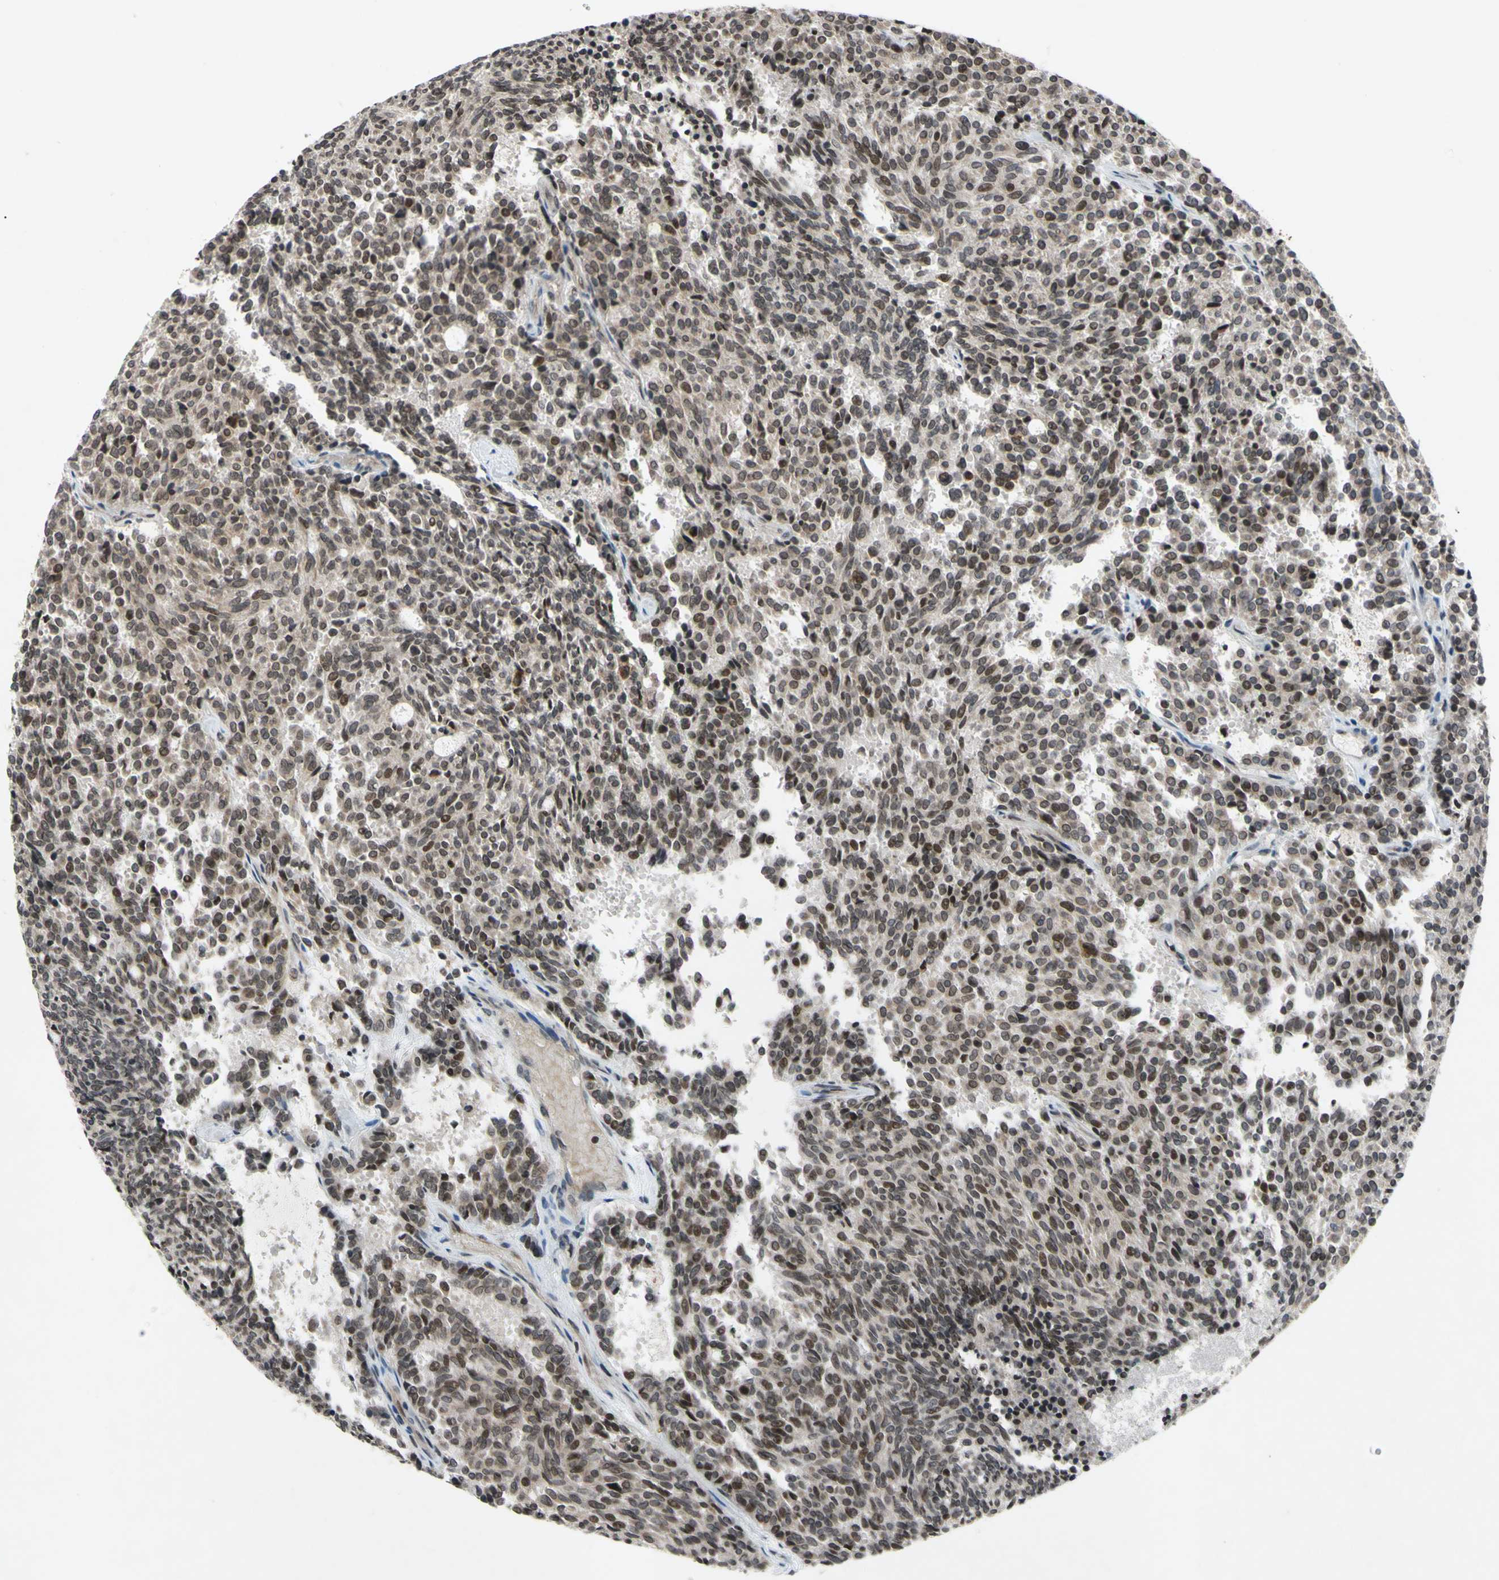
{"staining": {"intensity": "moderate", "quantity": "25%-75%", "location": "nuclear"}, "tissue": "carcinoid", "cell_type": "Tumor cells", "image_type": "cancer", "snomed": [{"axis": "morphology", "description": "Carcinoid, malignant, NOS"}, {"axis": "topography", "description": "Pancreas"}], "caption": "A histopathology image of human malignant carcinoid stained for a protein shows moderate nuclear brown staining in tumor cells.", "gene": "XPO1", "patient": {"sex": "female", "age": 54}}